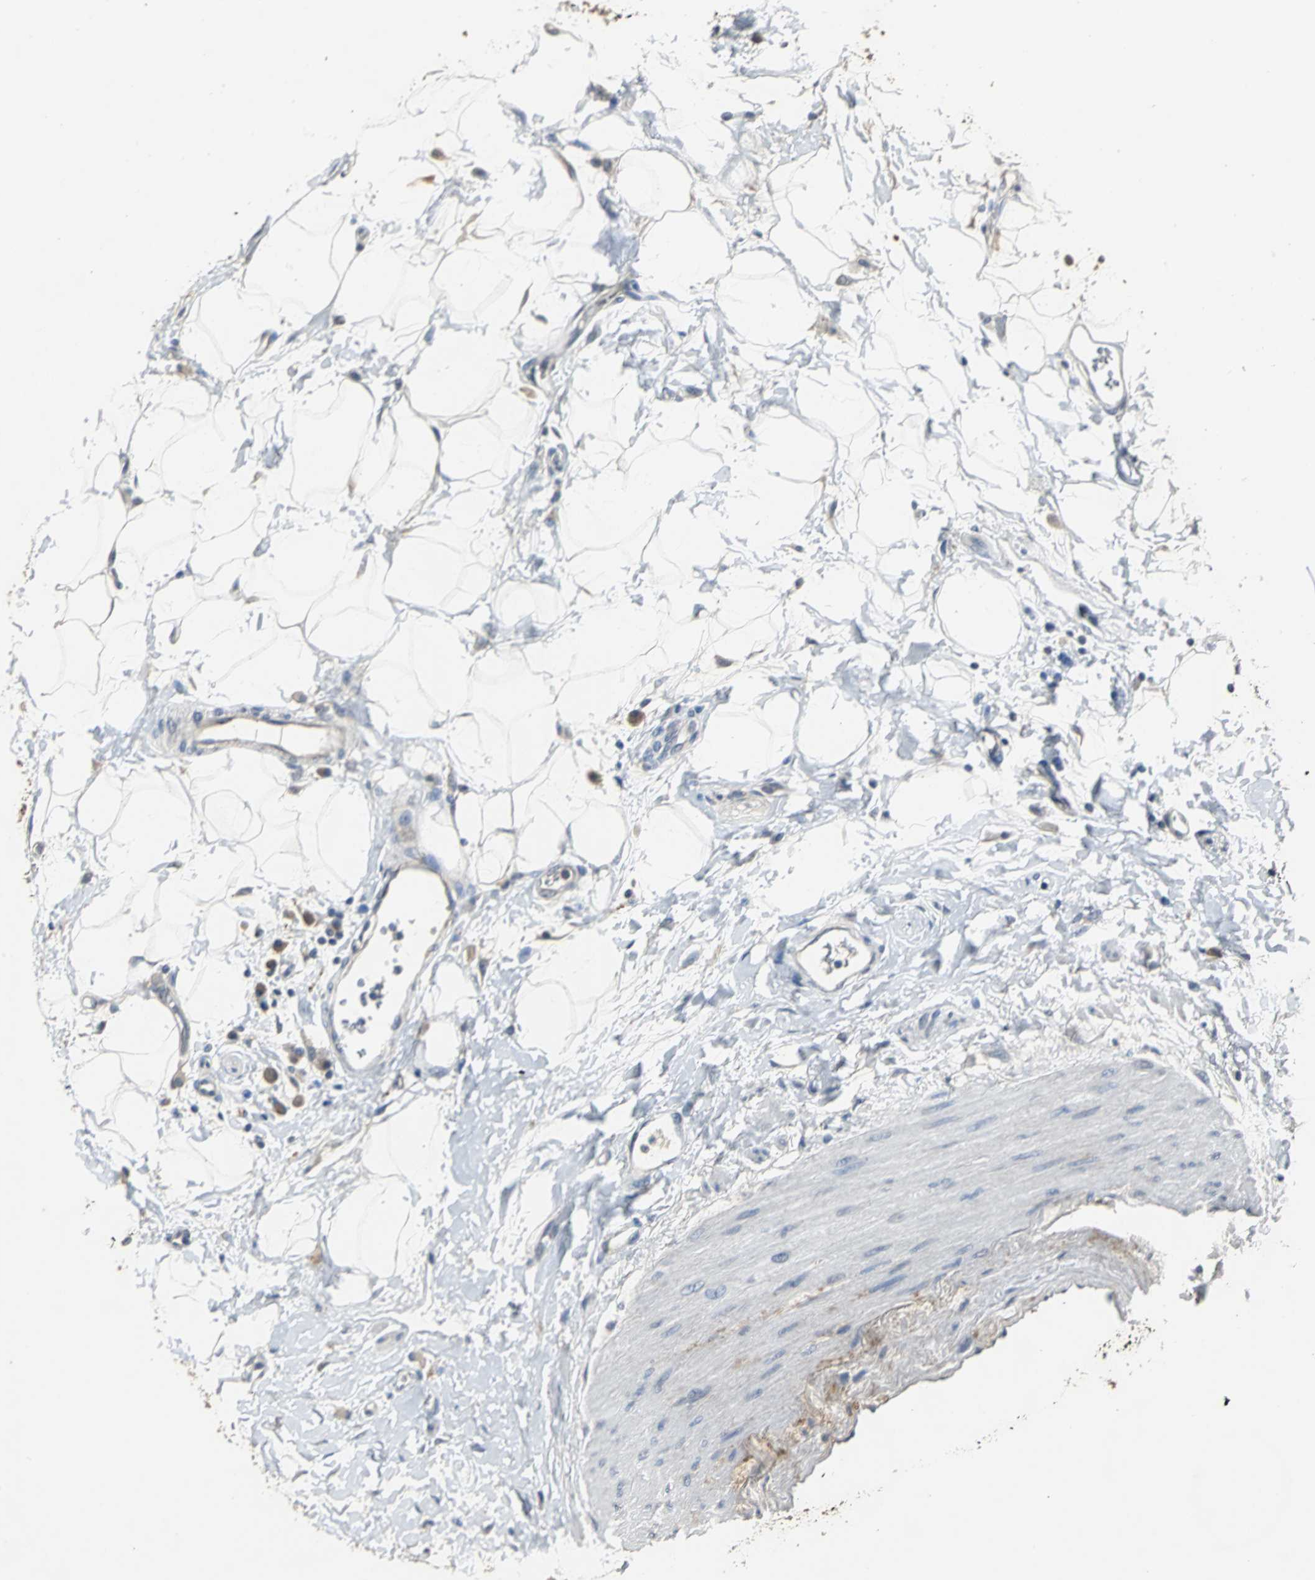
{"staining": {"intensity": "weak", "quantity": "25%-75%", "location": "cytoplasmic/membranous"}, "tissue": "adipose tissue", "cell_type": "Adipocytes", "image_type": "normal", "snomed": [{"axis": "morphology", "description": "Normal tissue, NOS"}, {"axis": "morphology", "description": "Urothelial carcinoma, High grade"}, {"axis": "topography", "description": "Vascular tissue"}, {"axis": "topography", "description": "Urinary bladder"}], "caption": "This is an image of immunohistochemistry (IHC) staining of normal adipose tissue, which shows weak positivity in the cytoplasmic/membranous of adipocytes.", "gene": "OCLN", "patient": {"sex": "female", "age": 56}}